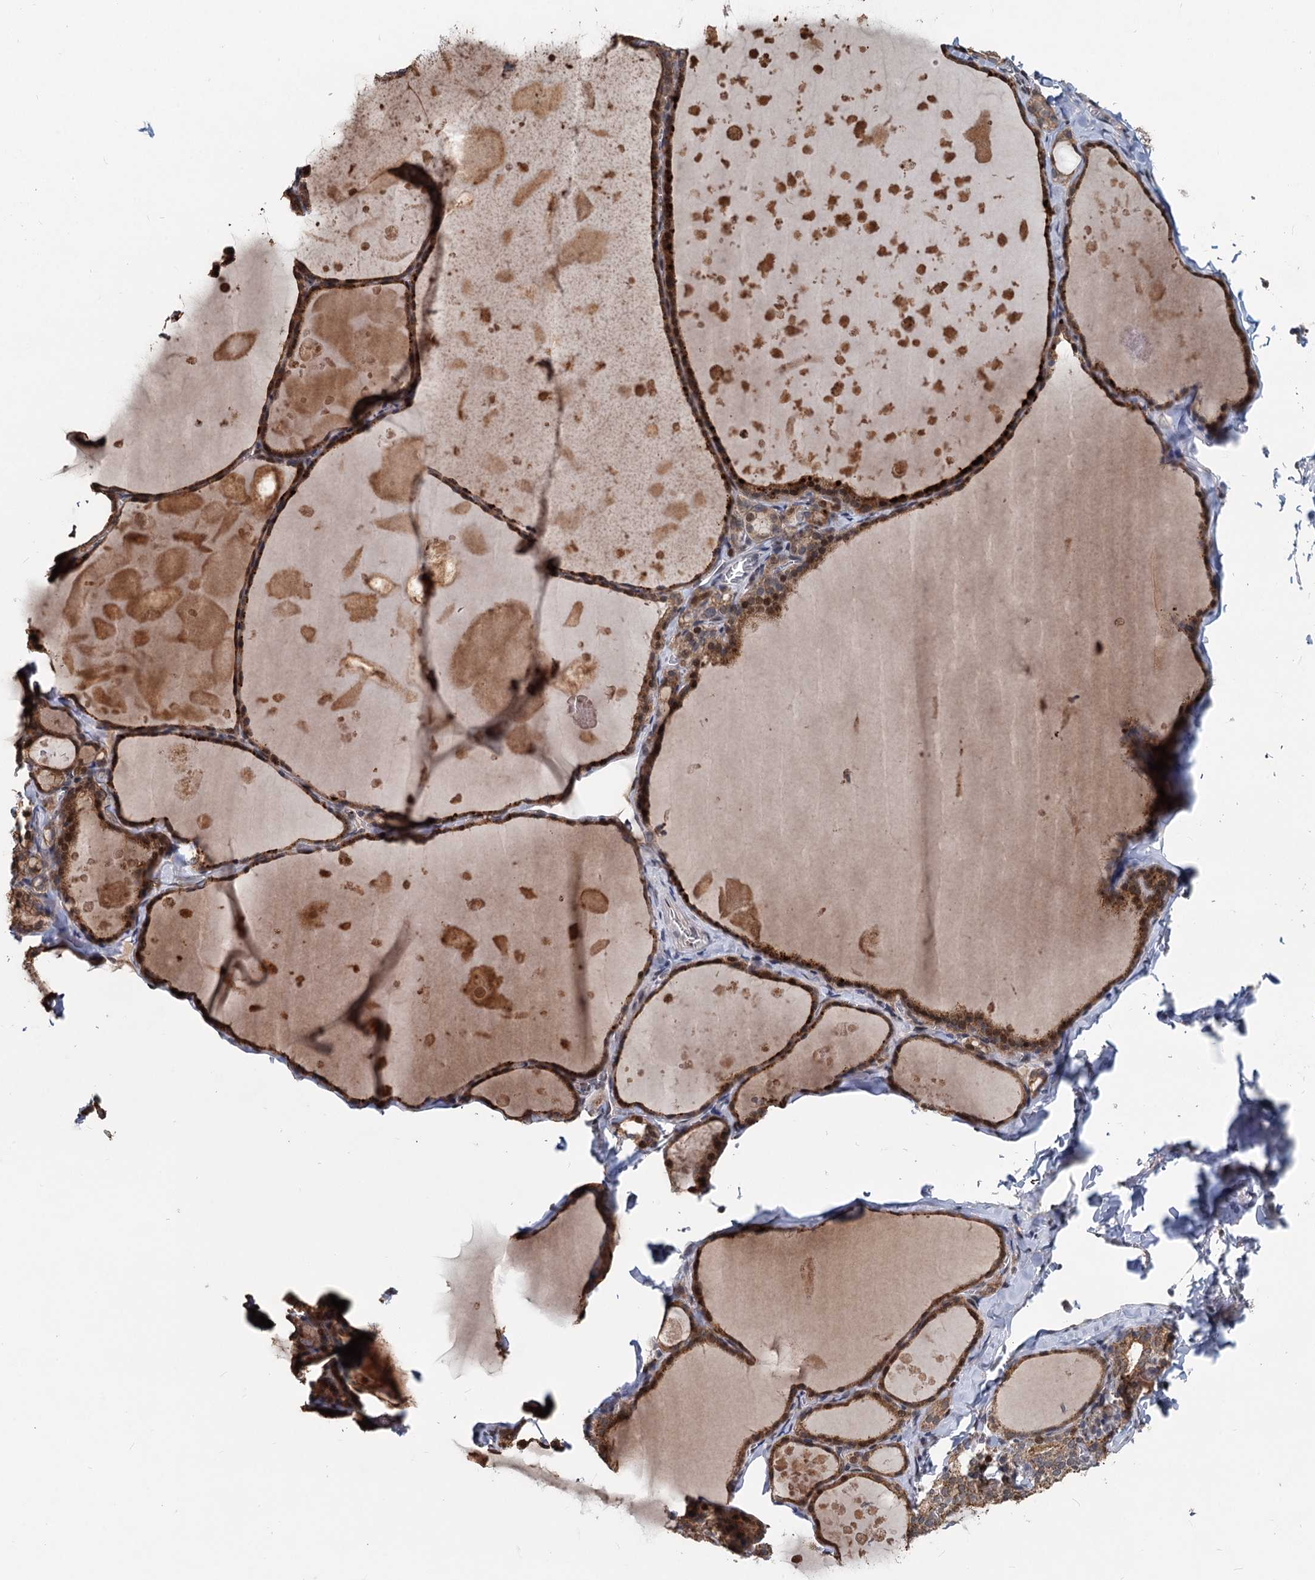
{"staining": {"intensity": "strong", "quantity": ">75%", "location": "cytoplasmic/membranous,nuclear"}, "tissue": "thyroid gland", "cell_type": "Glandular cells", "image_type": "normal", "snomed": [{"axis": "morphology", "description": "Normal tissue, NOS"}, {"axis": "topography", "description": "Thyroid gland"}], "caption": "Brown immunohistochemical staining in normal thyroid gland exhibits strong cytoplasmic/membranous,nuclear positivity in about >75% of glandular cells.", "gene": "RITA1", "patient": {"sex": "male", "age": 56}}